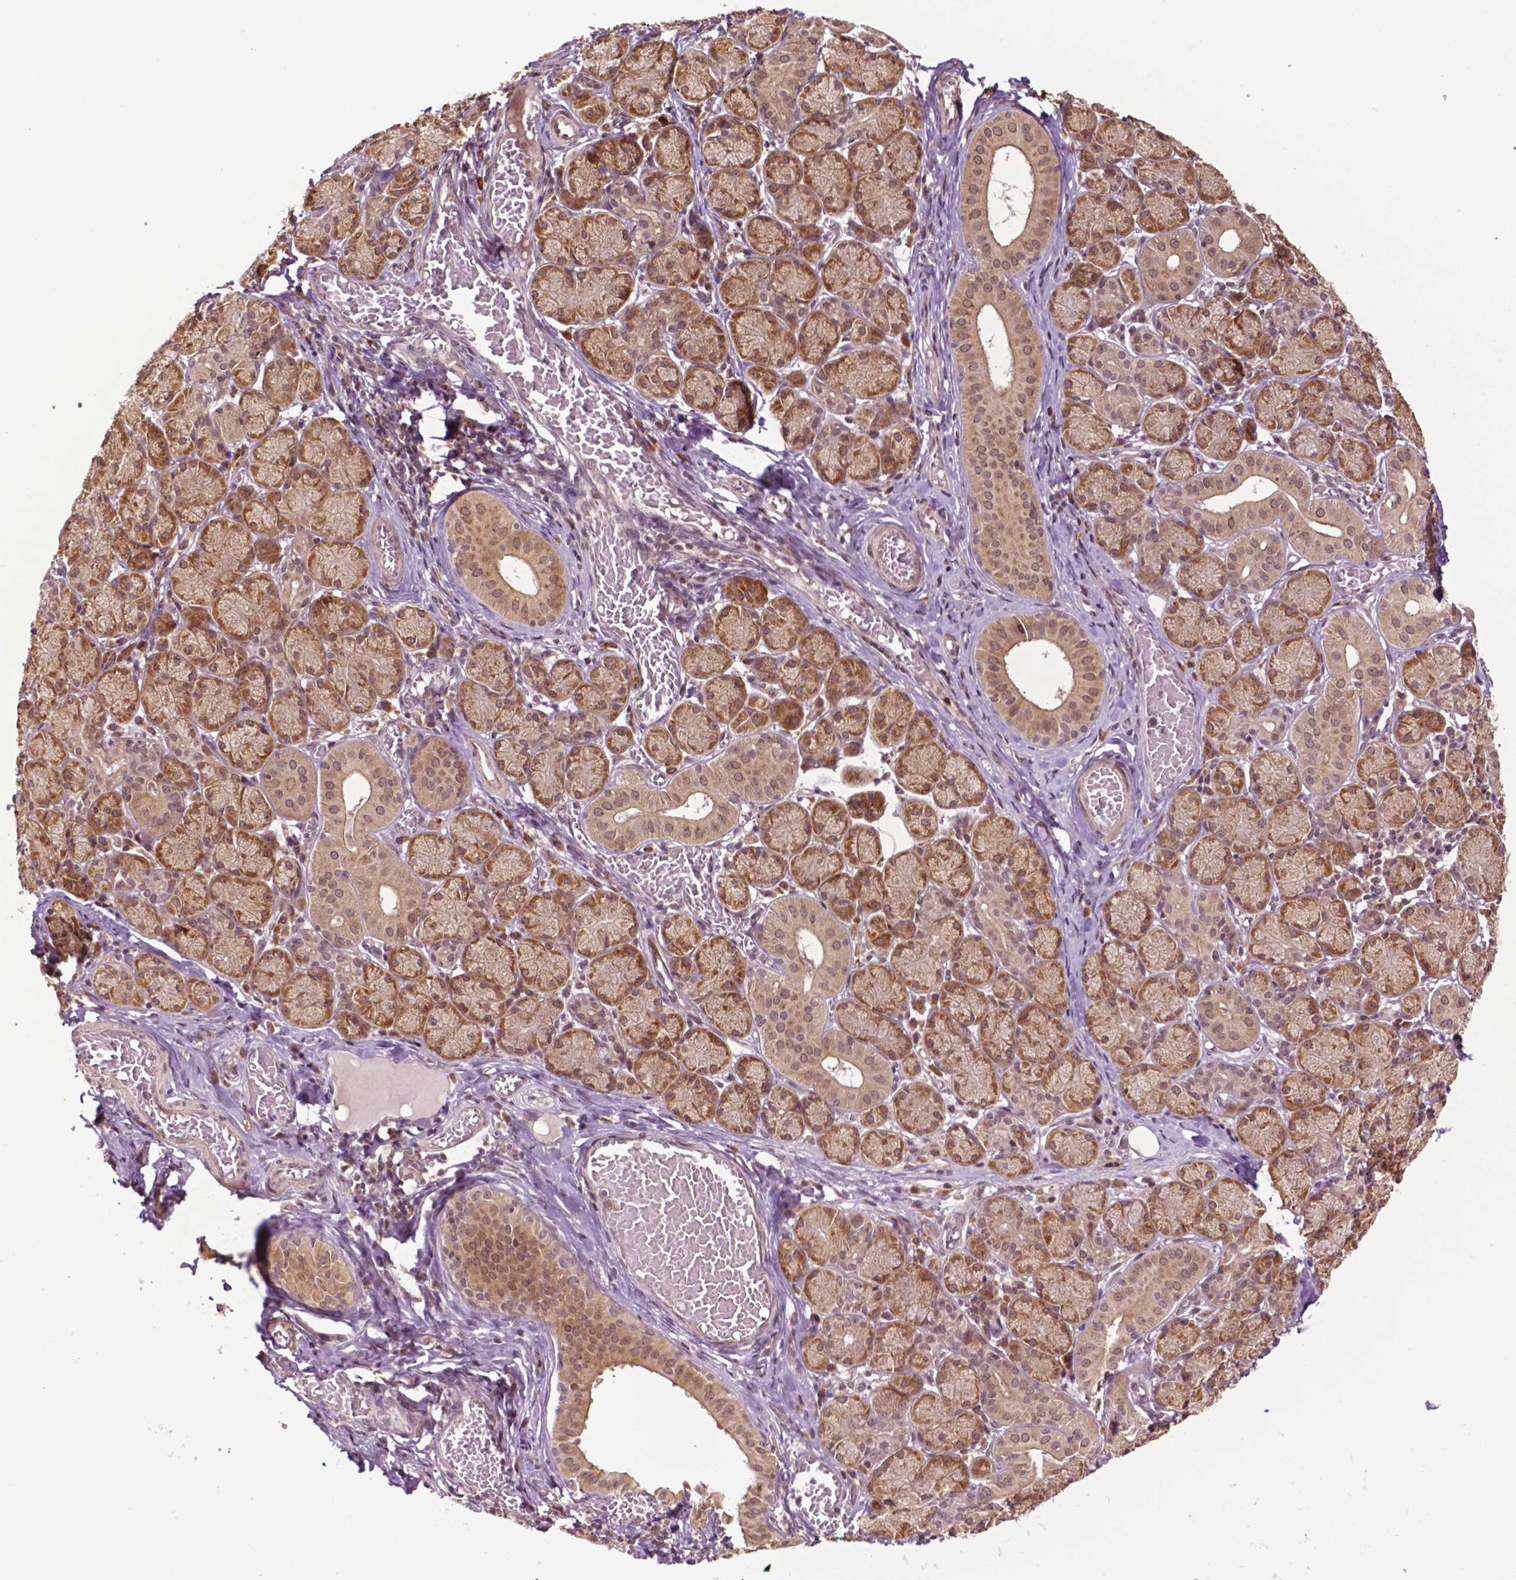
{"staining": {"intensity": "moderate", "quantity": ">75%", "location": "cytoplasmic/membranous"}, "tissue": "salivary gland", "cell_type": "Glandular cells", "image_type": "normal", "snomed": [{"axis": "morphology", "description": "Normal tissue, NOS"}, {"axis": "topography", "description": "Salivary gland"}, {"axis": "topography", "description": "Peripheral nerve tissue"}], "caption": "Brown immunohistochemical staining in benign human salivary gland shows moderate cytoplasmic/membranous expression in approximately >75% of glandular cells. The staining was performed using DAB (3,3'-diaminobenzidine) to visualize the protein expression in brown, while the nuclei were stained in blue with hematoxylin (Magnification: 20x).", "gene": "TMX2", "patient": {"sex": "female", "age": 24}}